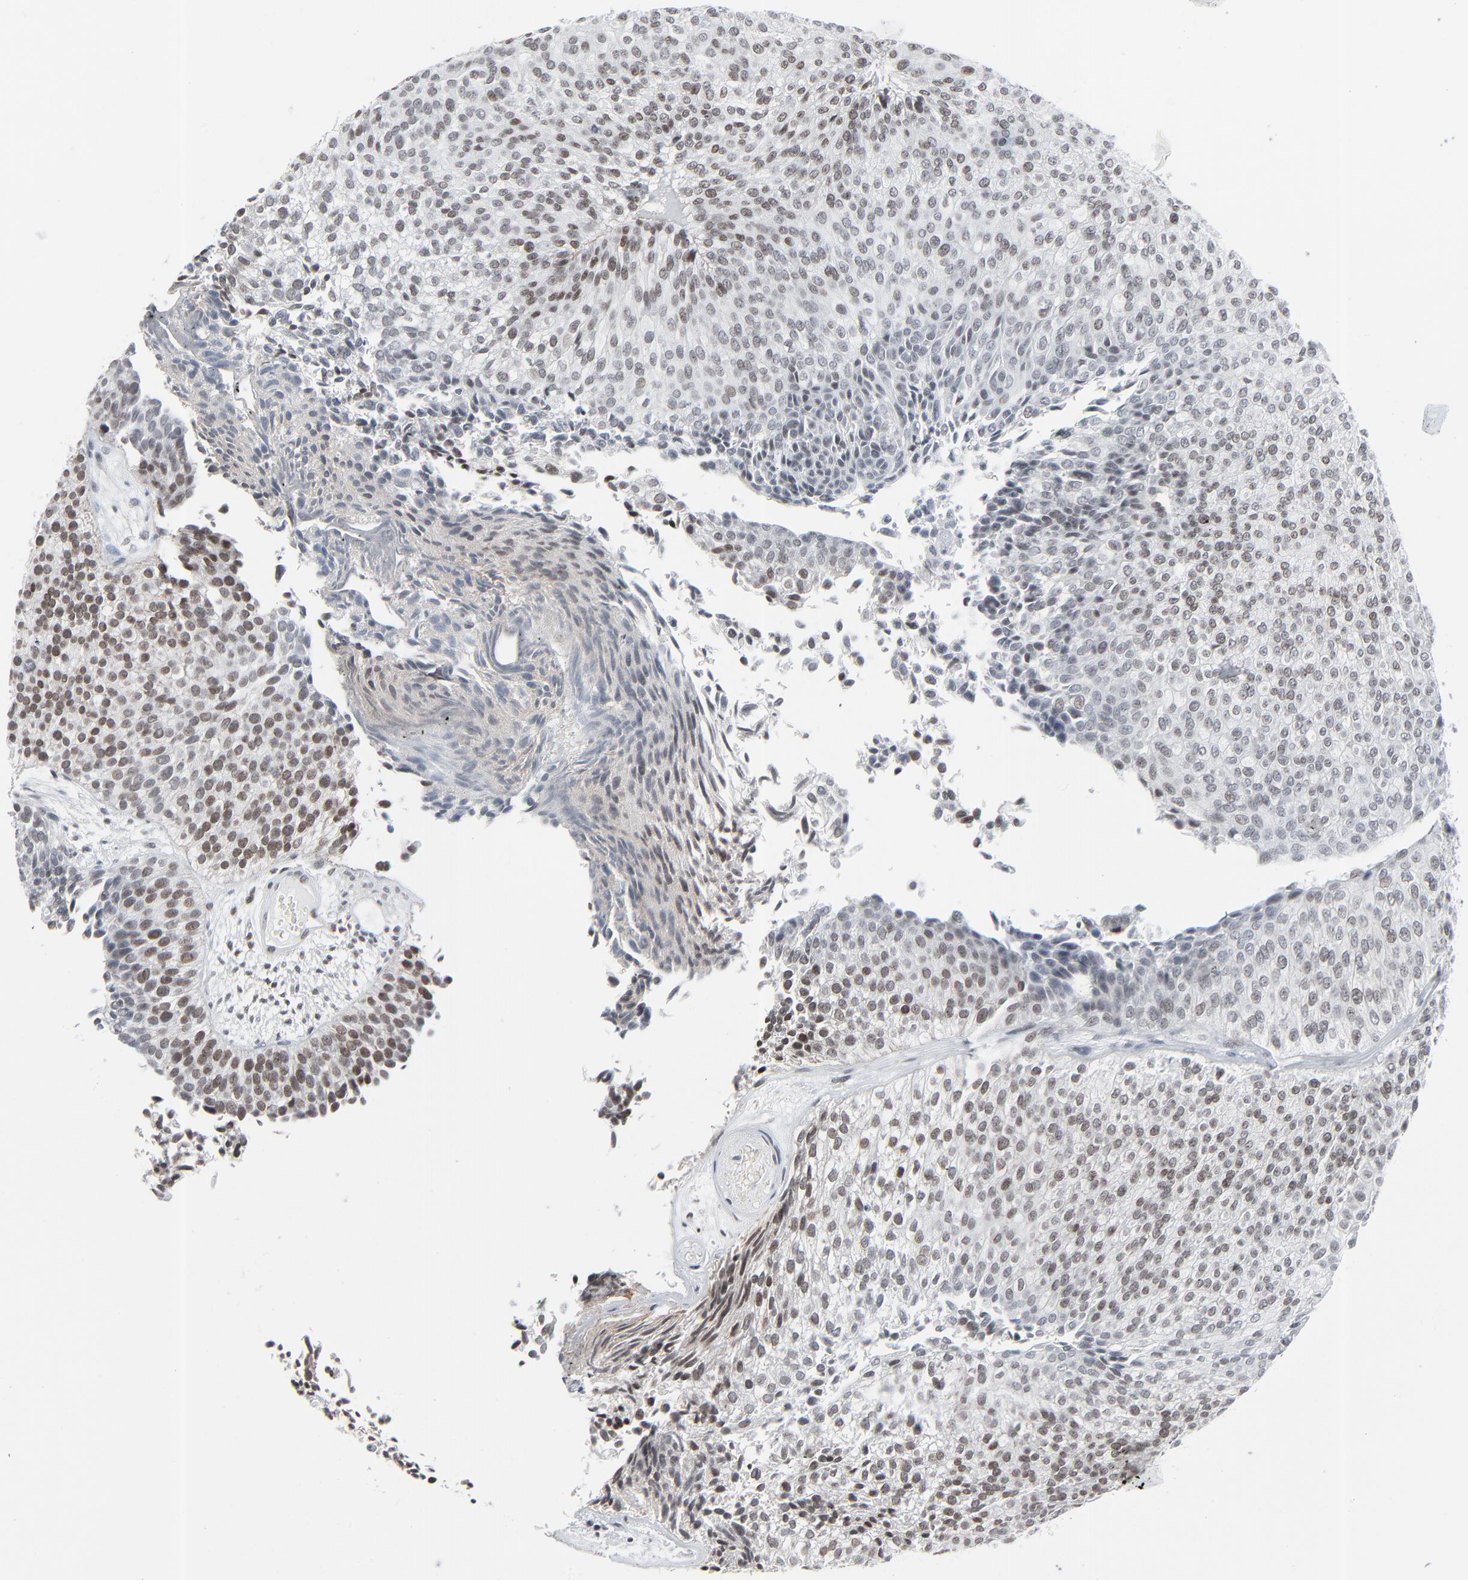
{"staining": {"intensity": "moderate", "quantity": "25%-75%", "location": "nuclear"}, "tissue": "urothelial cancer", "cell_type": "Tumor cells", "image_type": "cancer", "snomed": [{"axis": "morphology", "description": "Urothelial carcinoma, Low grade"}, {"axis": "topography", "description": "Urinary bladder"}], "caption": "Approximately 25%-75% of tumor cells in human urothelial cancer exhibit moderate nuclear protein positivity as visualized by brown immunohistochemical staining.", "gene": "FBXO28", "patient": {"sex": "male", "age": 84}}